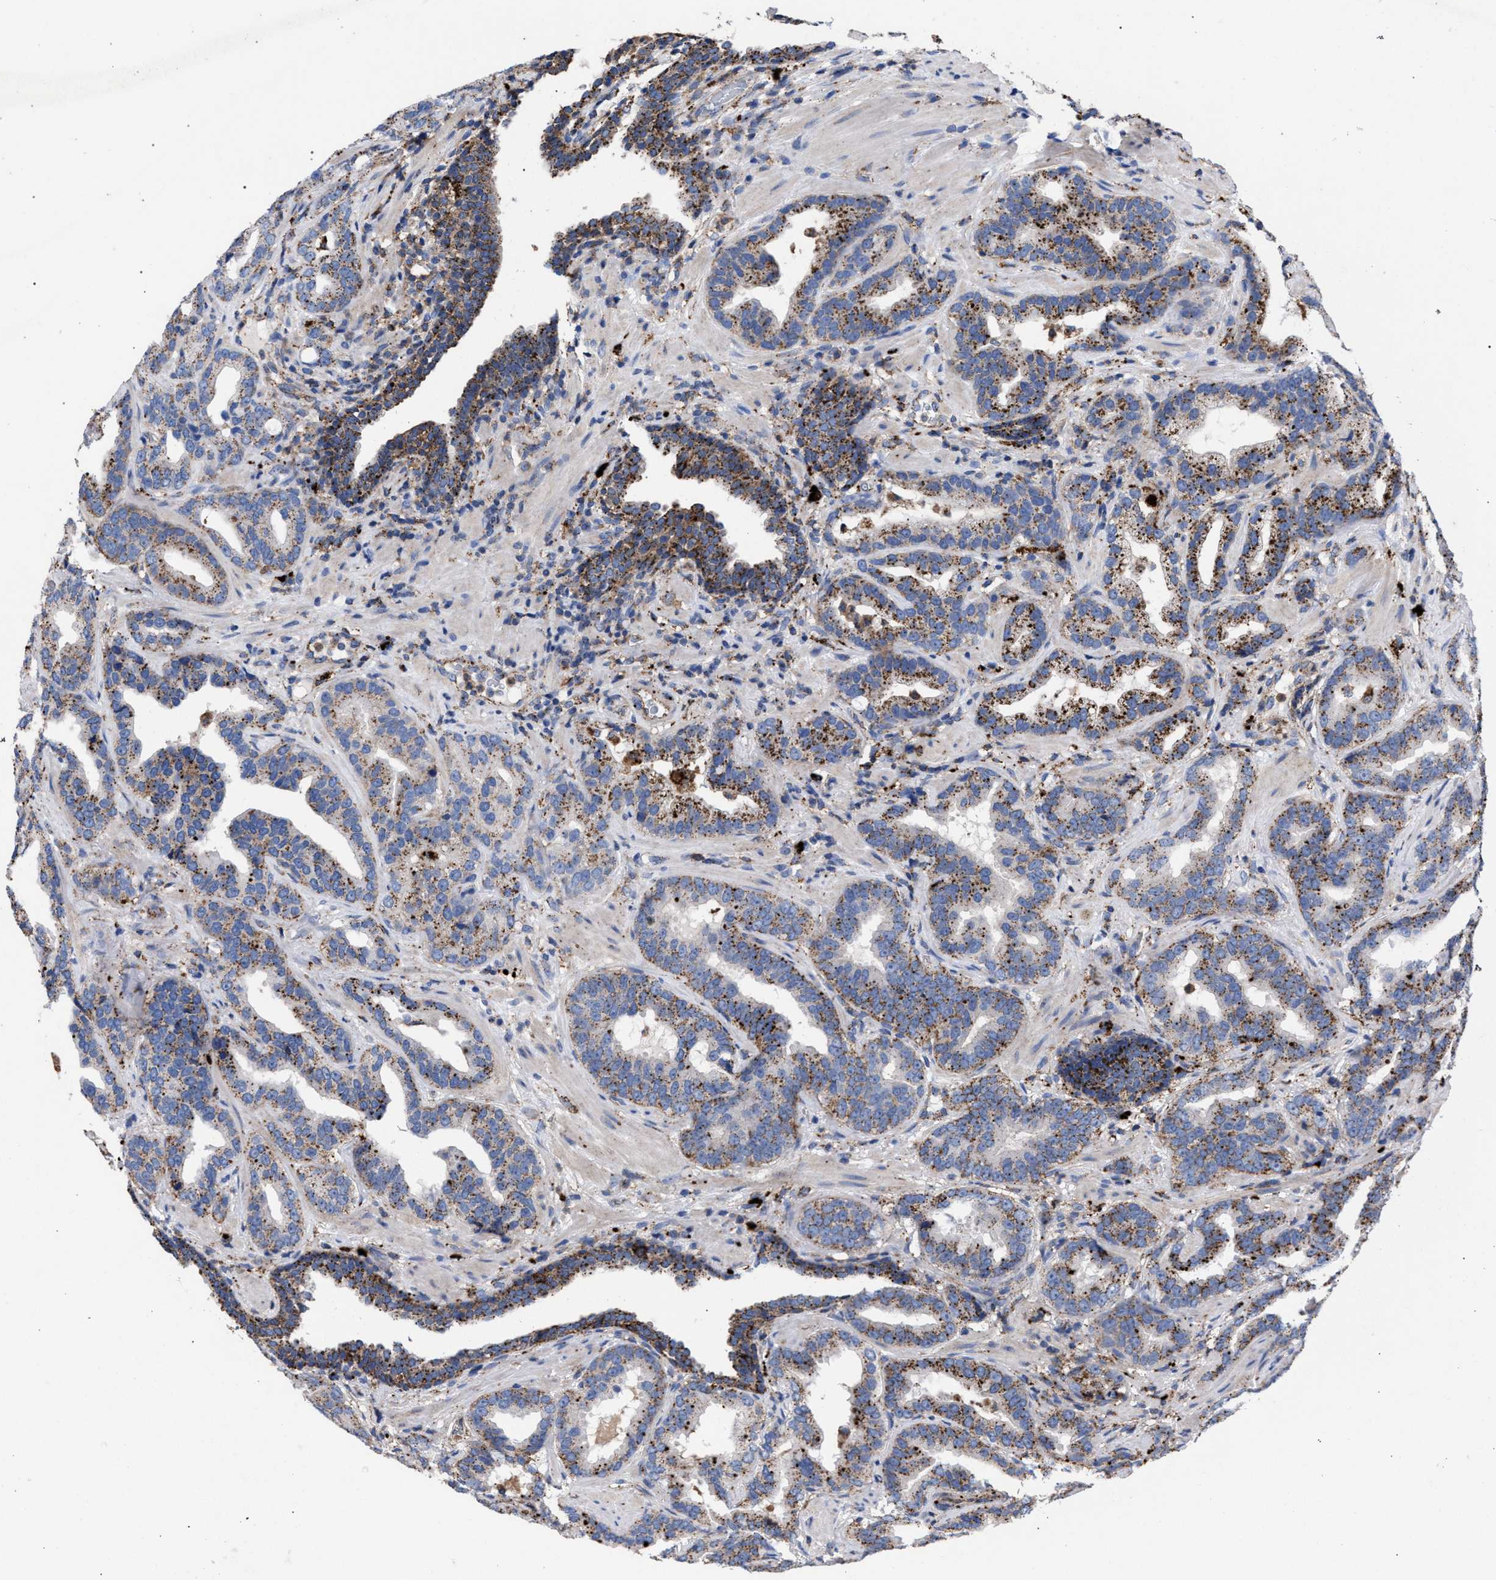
{"staining": {"intensity": "moderate", "quantity": ">75%", "location": "cytoplasmic/membranous"}, "tissue": "prostate cancer", "cell_type": "Tumor cells", "image_type": "cancer", "snomed": [{"axis": "morphology", "description": "Adenocarcinoma, Low grade"}, {"axis": "topography", "description": "Prostate"}], "caption": "Protein expression analysis of prostate cancer demonstrates moderate cytoplasmic/membranous expression in approximately >75% of tumor cells. (DAB (3,3'-diaminobenzidine) = brown stain, brightfield microscopy at high magnification).", "gene": "PPT1", "patient": {"sex": "male", "age": 59}}